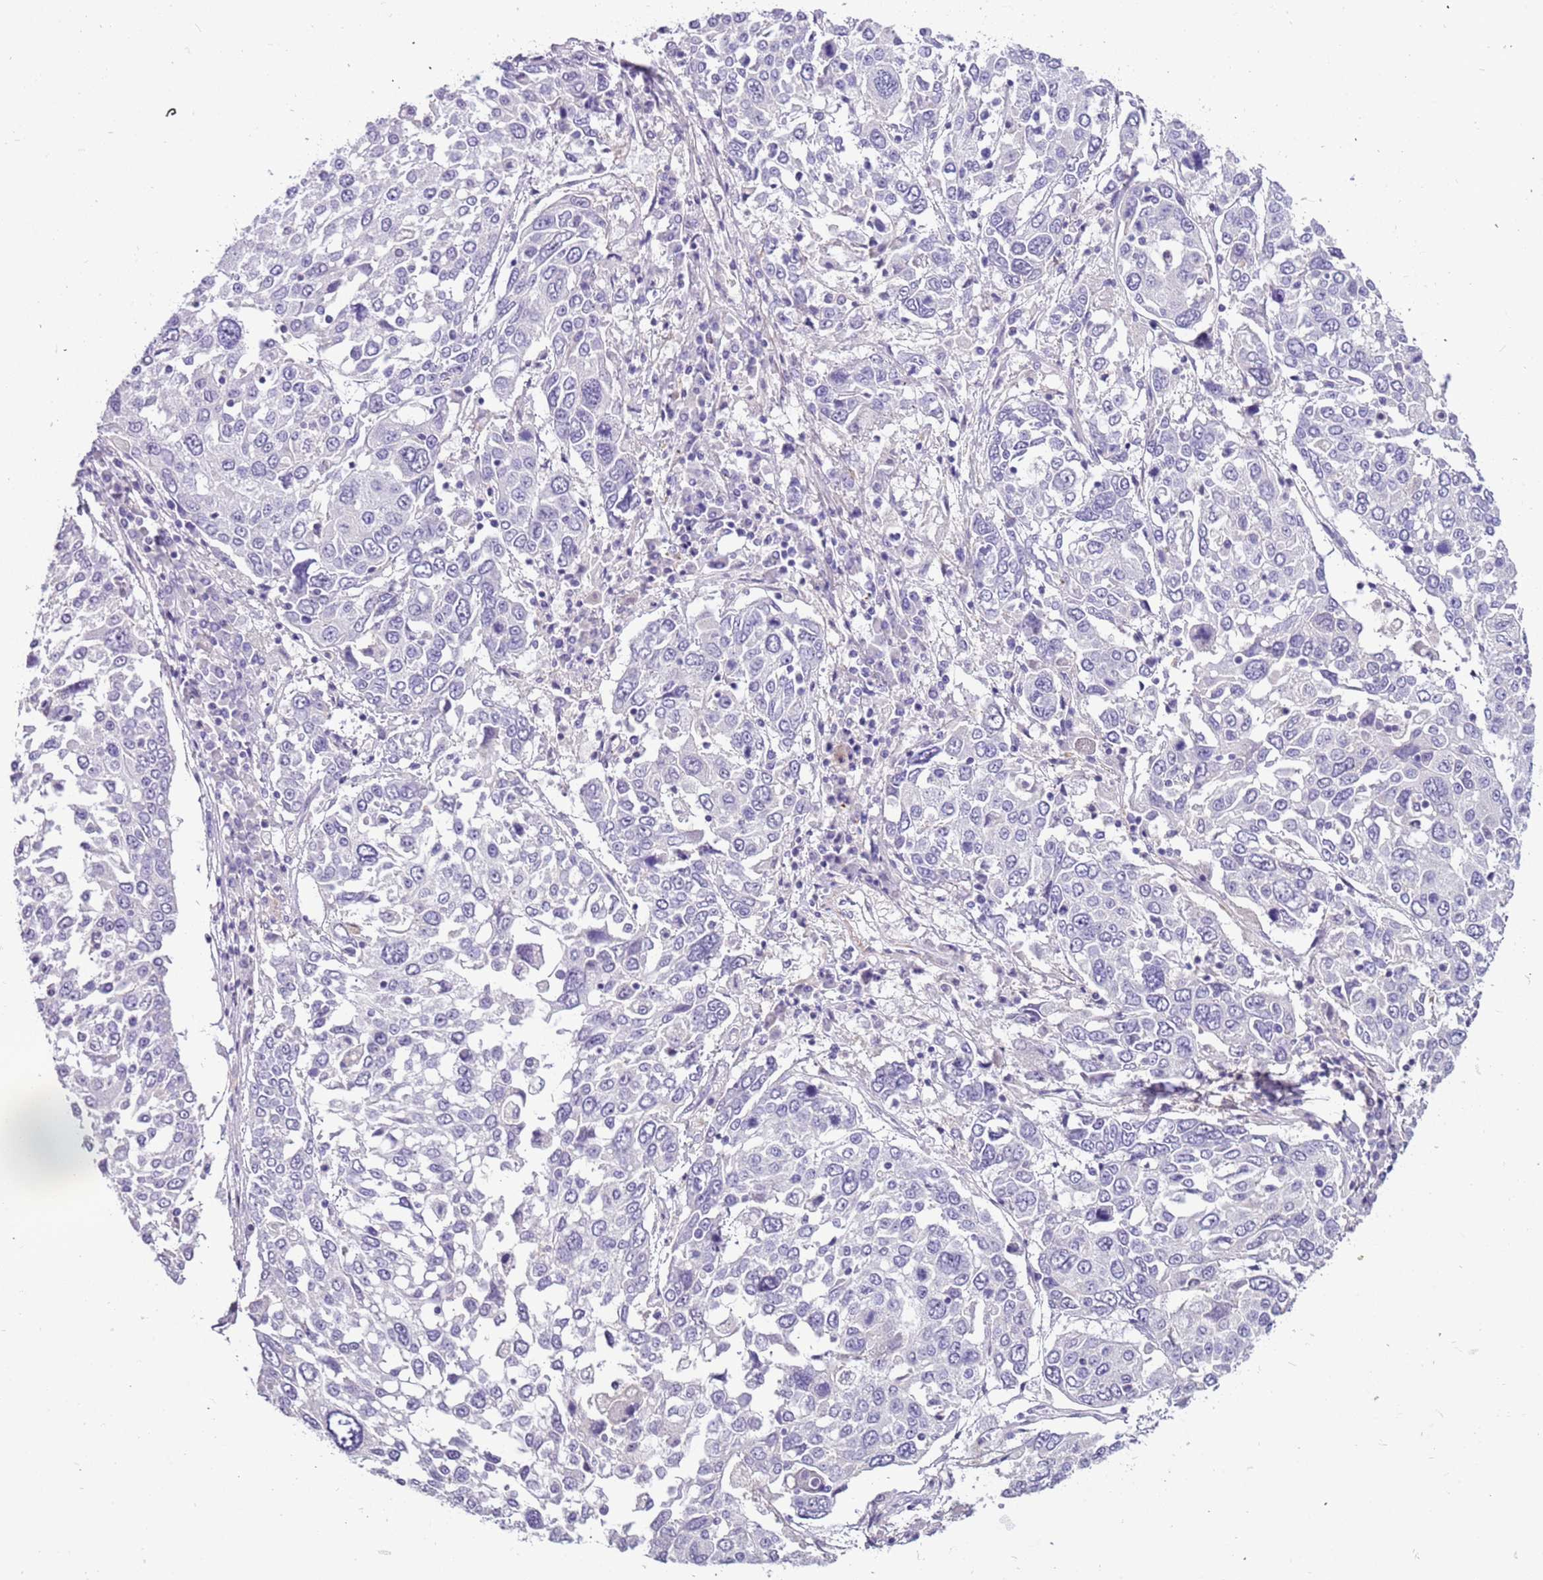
{"staining": {"intensity": "negative", "quantity": "none", "location": "none"}, "tissue": "lung cancer", "cell_type": "Tumor cells", "image_type": "cancer", "snomed": [{"axis": "morphology", "description": "Squamous cell carcinoma, NOS"}, {"axis": "topography", "description": "Lung"}], "caption": "There is no significant staining in tumor cells of squamous cell carcinoma (lung).", "gene": "PCGF2", "patient": {"sex": "male", "age": 65}}